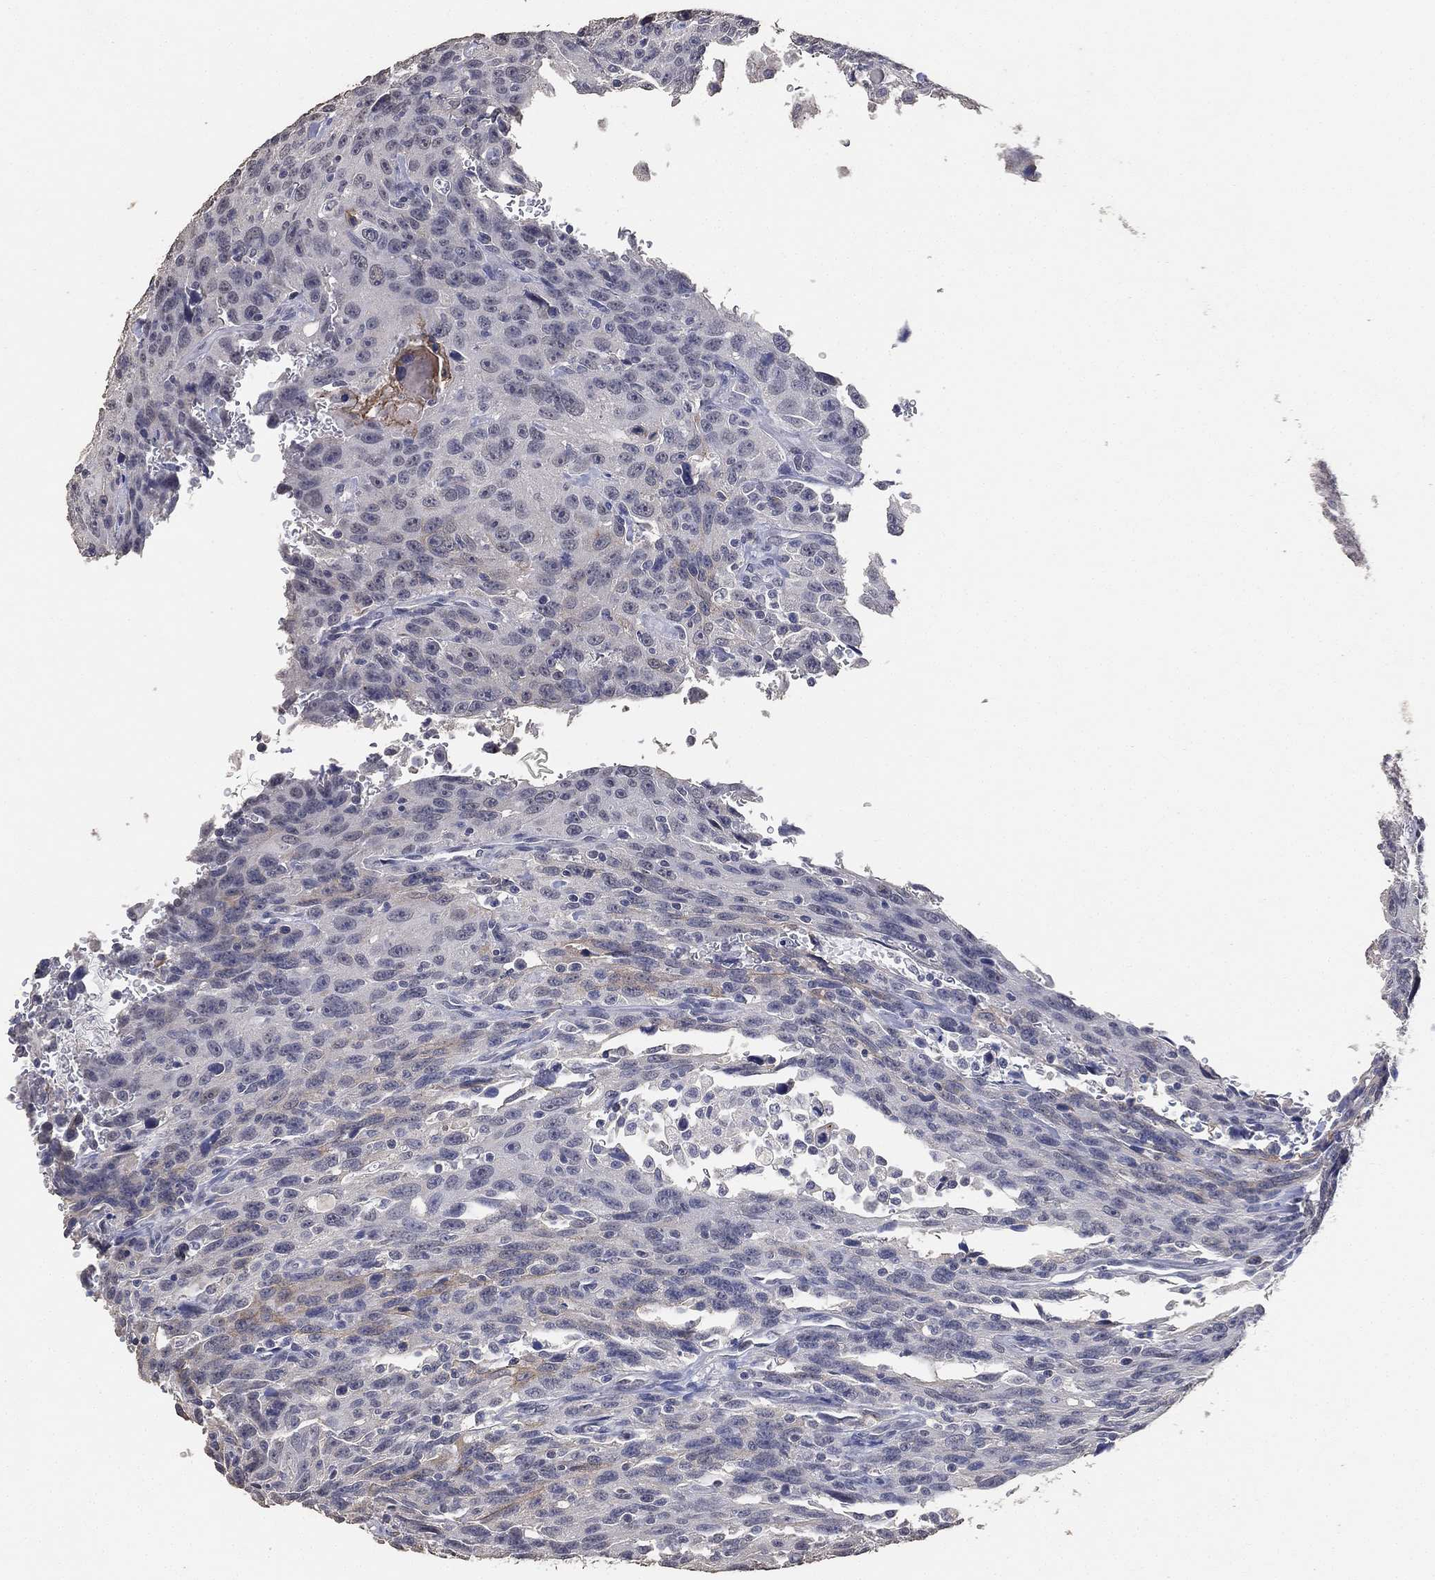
{"staining": {"intensity": "negative", "quantity": "none", "location": "none"}, "tissue": "urothelial cancer", "cell_type": "Tumor cells", "image_type": "cancer", "snomed": [{"axis": "morphology", "description": "Urothelial carcinoma, NOS"}, {"axis": "morphology", "description": "Urothelial carcinoma, High grade"}, {"axis": "topography", "description": "Urinary bladder"}], "caption": "Immunohistochemistry (IHC) image of neoplastic tissue: human urothelial cancer stained with DAB (3,3'-diaminobenzidine) displays no significant protein expression in tumor cells.", "gene": "DSG1", "patient": {"sex": "female", "age": 73}}